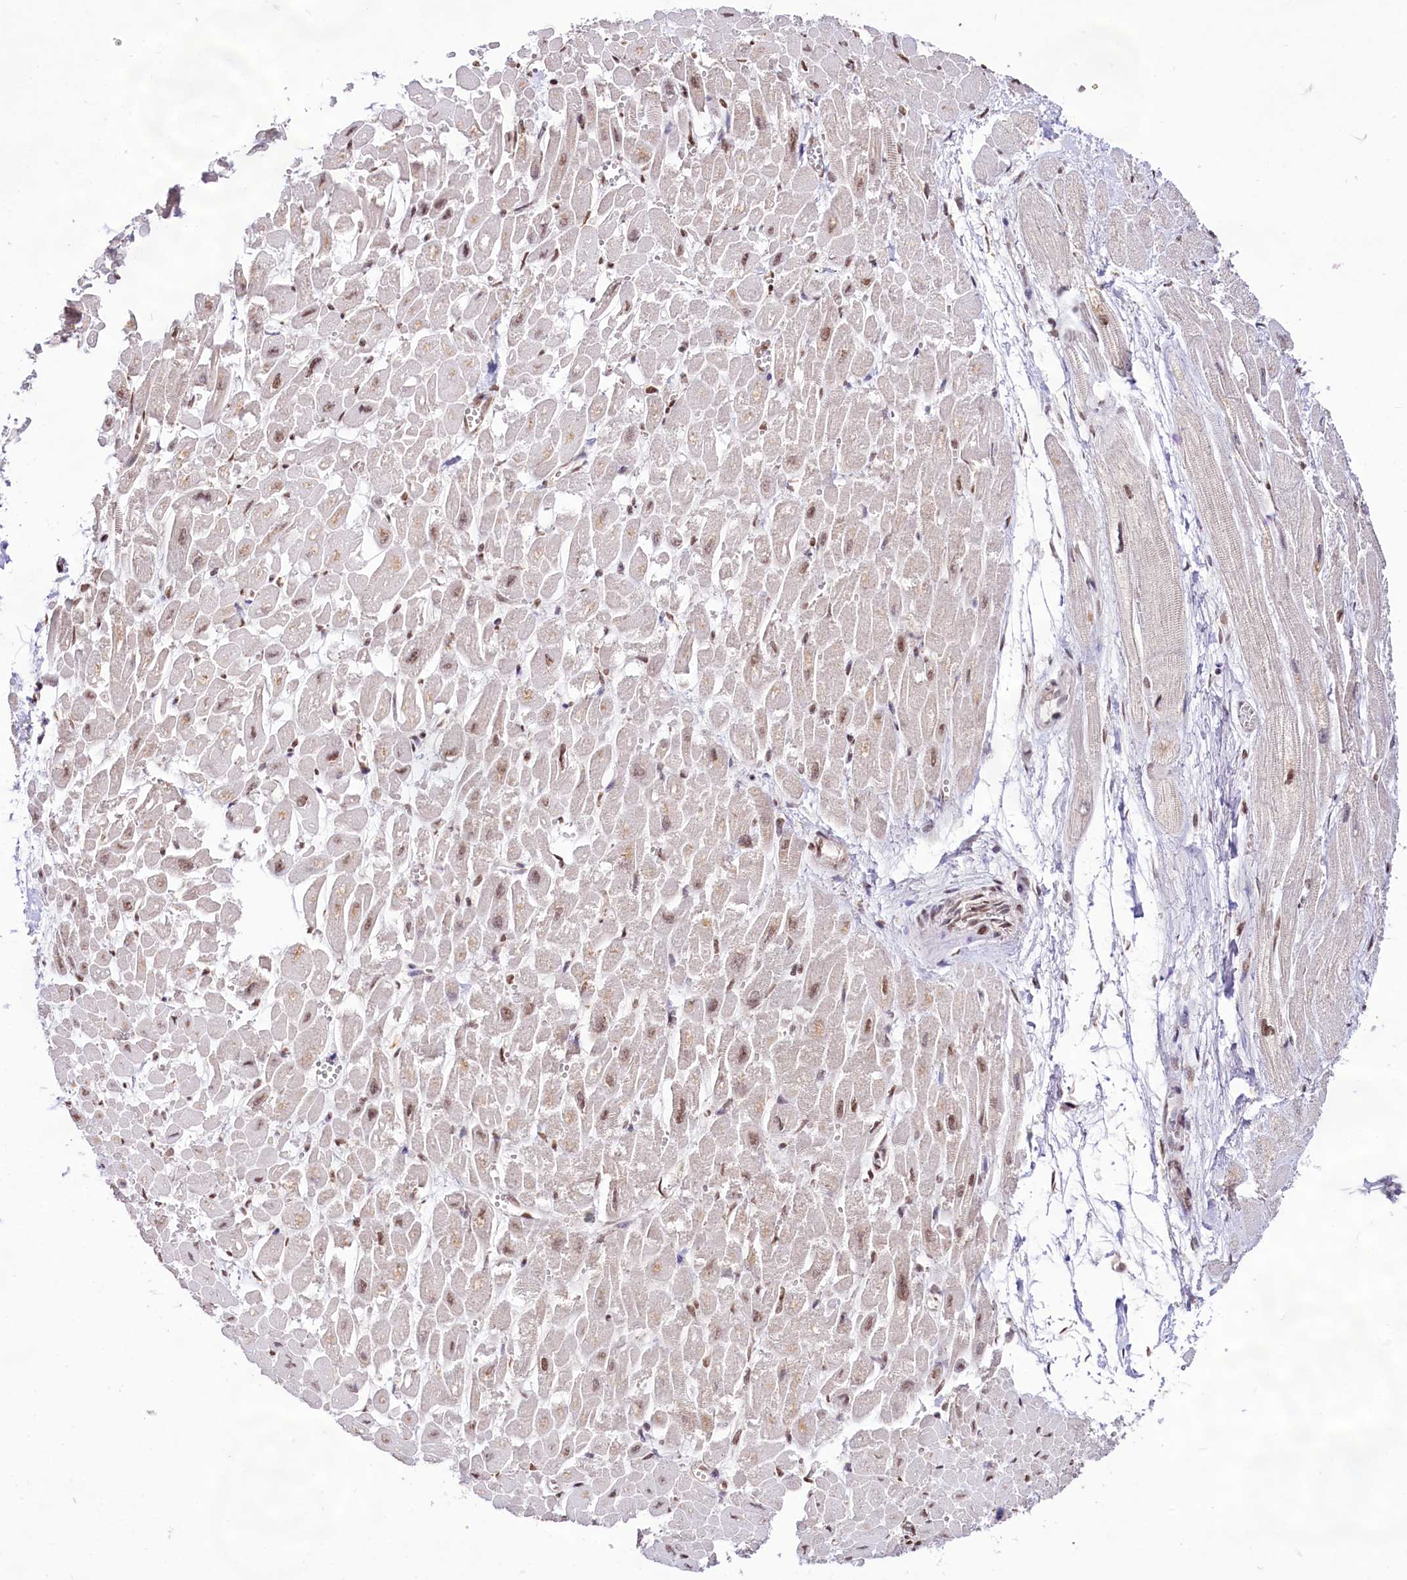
{"staining": {"intensity": "strong", "quantity": "25%-75%", "location": "nuclear"}, "tissue": "heart muscle", "cell_type": "Cardiomyocytes", "image_type": "normal", "snomed": [{"axis": "morphology", "description": "Normal tissue, NOS"}, {"axis": "topography", "description": "Heart"}], "caption": "This is a histology image of immunohistochemistry staining of benign heart muscle, which shows strong staining in the nuclear of cardiomyocytes.", "gene": "HIRA", "patient": {"sex": "male", "age": 54}}